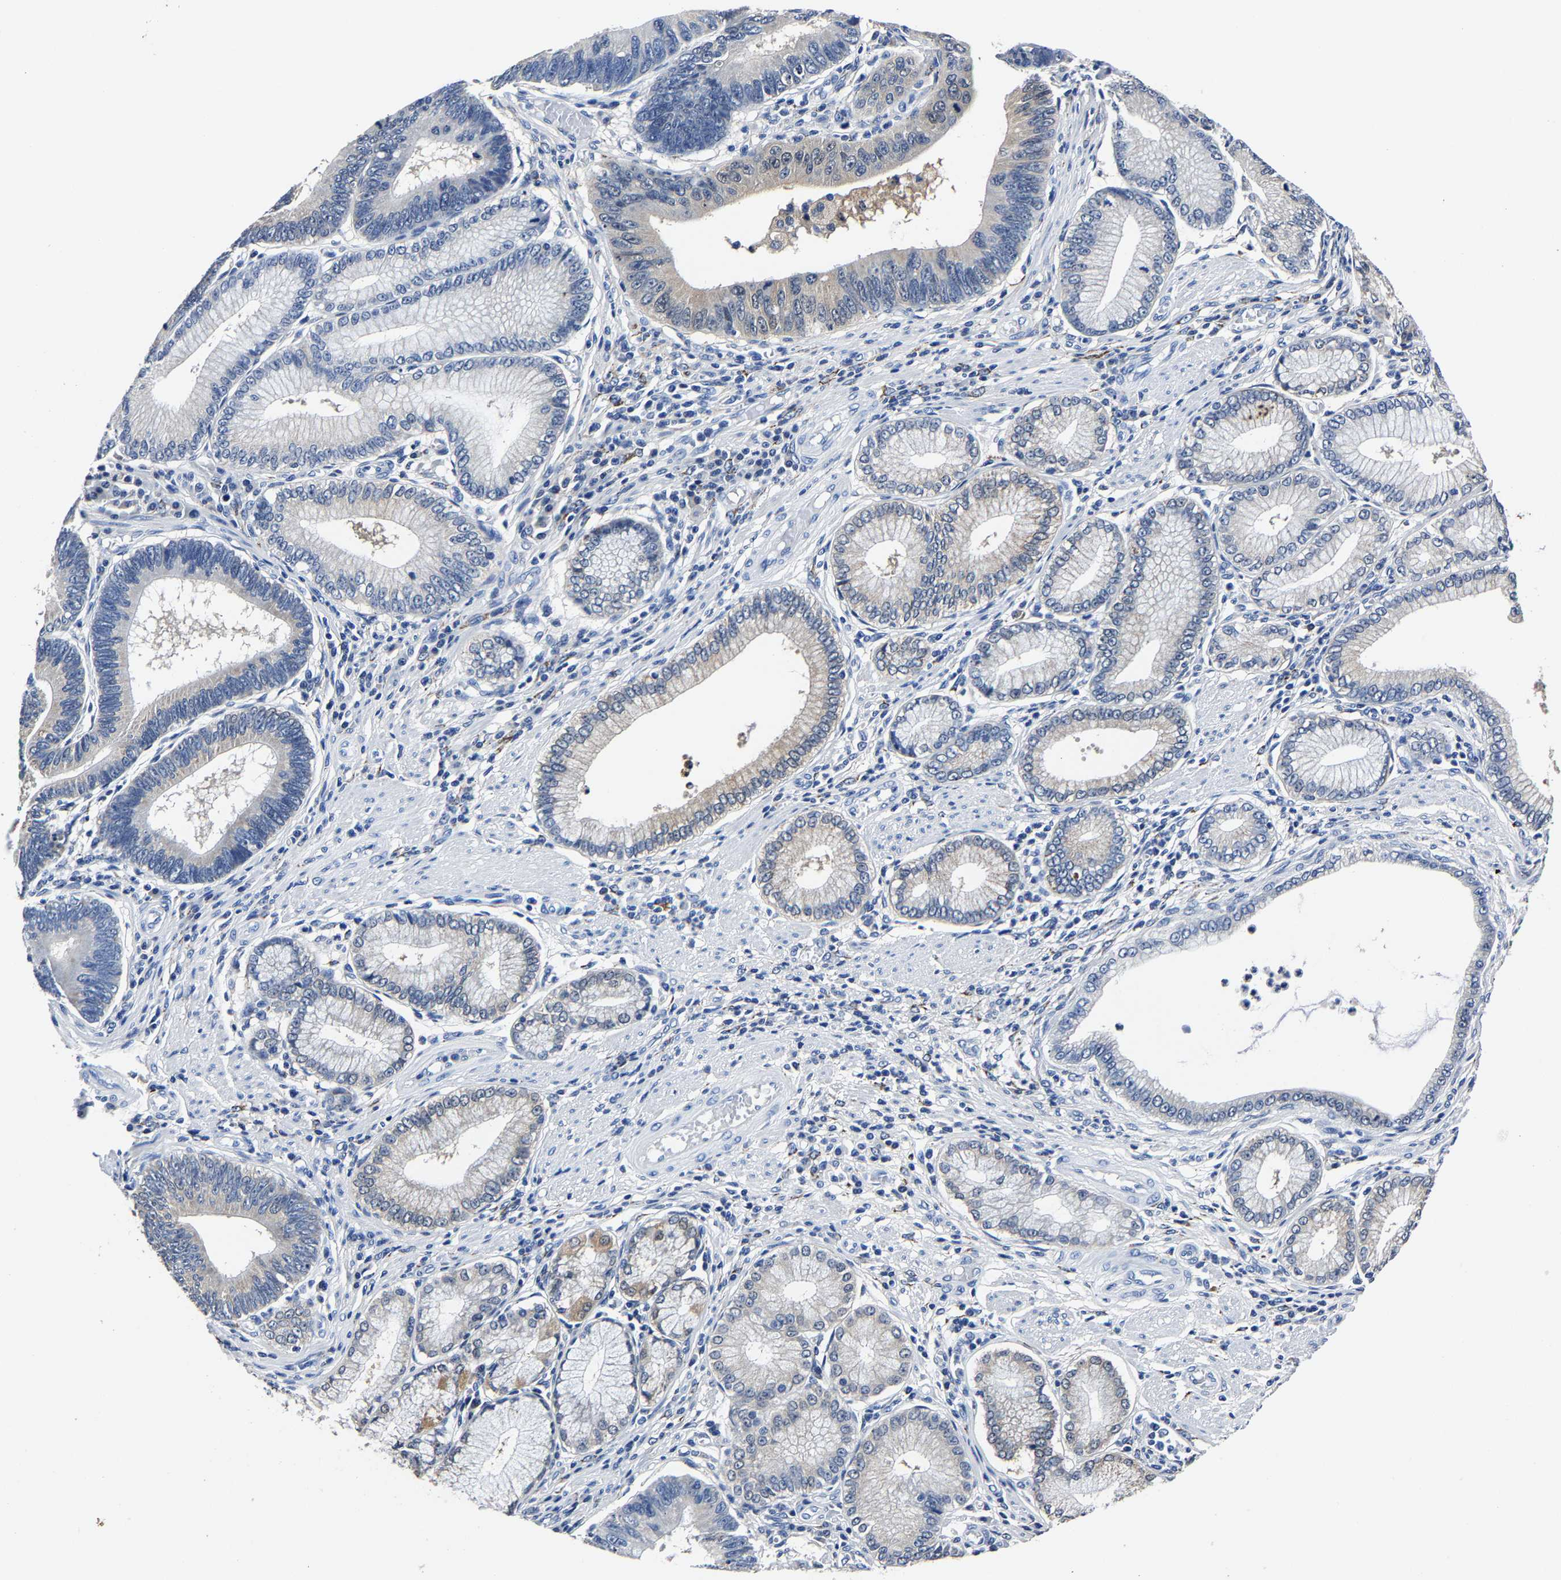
{"staining": {"intensity": "moderate", "quantity": "<25%", "location": "cytoplasmic/membranous"}, "tissue": "stomach cancer", "cell_type": "Tumor cells", "image_type": "cancer", "snomed": [{"axis": "morphology", "description": "Adenocarcinoma, NOS"}, {"axis": "topography", "description": "Stomach"}], "caption": "IHC histopathology image of human stomach cancer stained for a protein (brown), which displays low levels of moderate cytoplasmic/membranous positivity in approximately <25% of tumor cells.", "gene": "PSPH", "patient": {"sex": "male", "age": 59}}